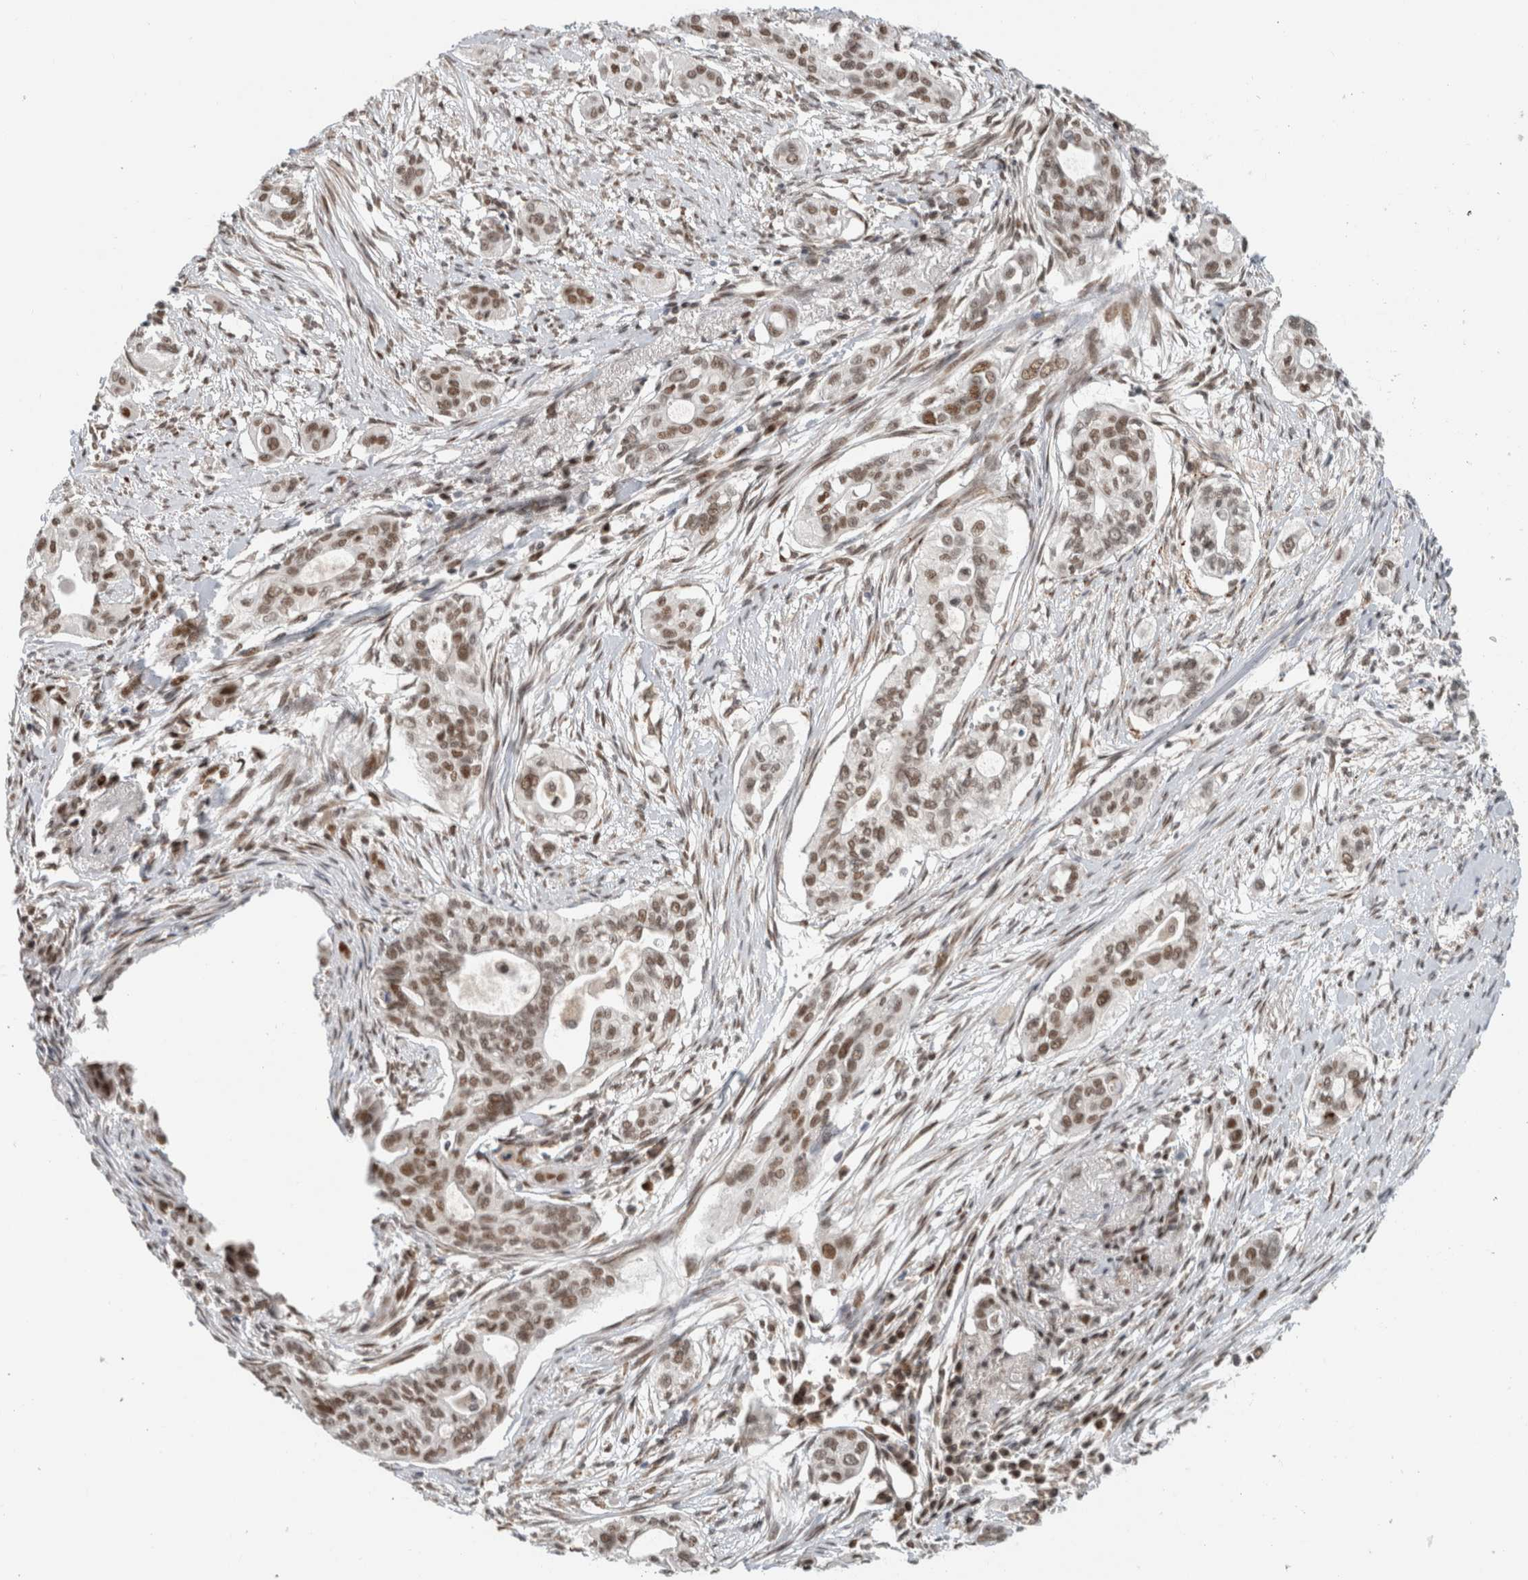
{"staining": {"intensity": "moderate", "quantity": ">75%", "location": "nuclear"}, "tissue": "pancreatic cancer", "cell_type": "Tumor cells", "image_type": "cancer", "snomed": [{"axis": "morphology", "description": "Adenocarcinoma, NOS"}, {"axis": "topography", "description": "Pancreas"}], "caption": "Pancreatic adenocarcinoma stained for a protein shows moderate nuclear positivity in tumor cells.", "gene": "HNRNPR", "patient": {"sex": "female", "age": 60}}